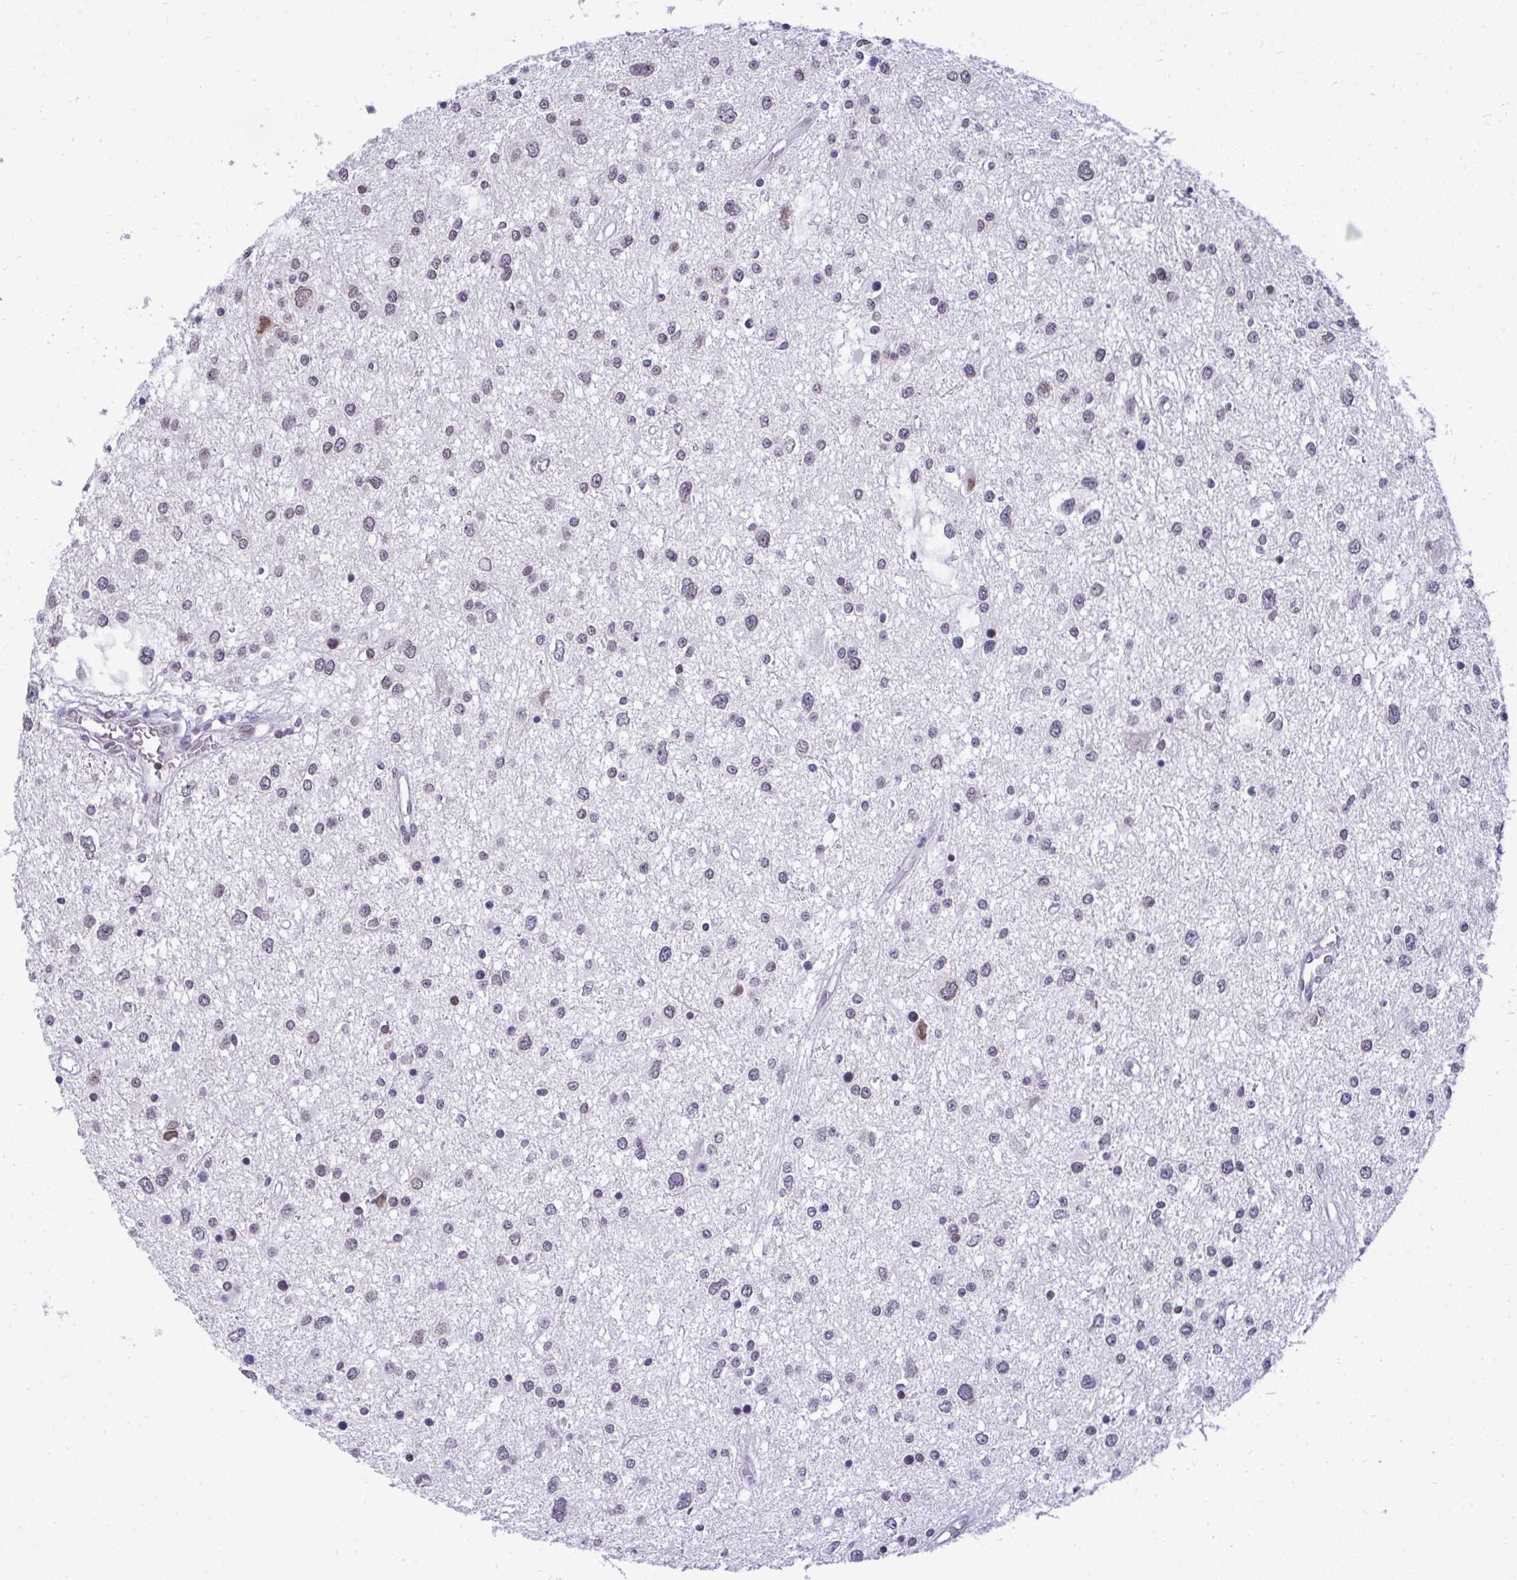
{"staining": {"intensity": "negative", "quantity": "none", "location": "none"}, "tissue": "glioma", "cell_type": "Tumor cells", "image_type": "cancer", "snomed": [{"axis": "morphology", "description": "Glioma, malignant, High grade"}, {"axis": "topography", "description": "Brain"}], "caption": "Immunohistochemical staining of high-grade glioma (malignant) displays no significant positivity in tumor cells.", "gene": "JPT1", "patient": {"sex": "male", "age": 54}}